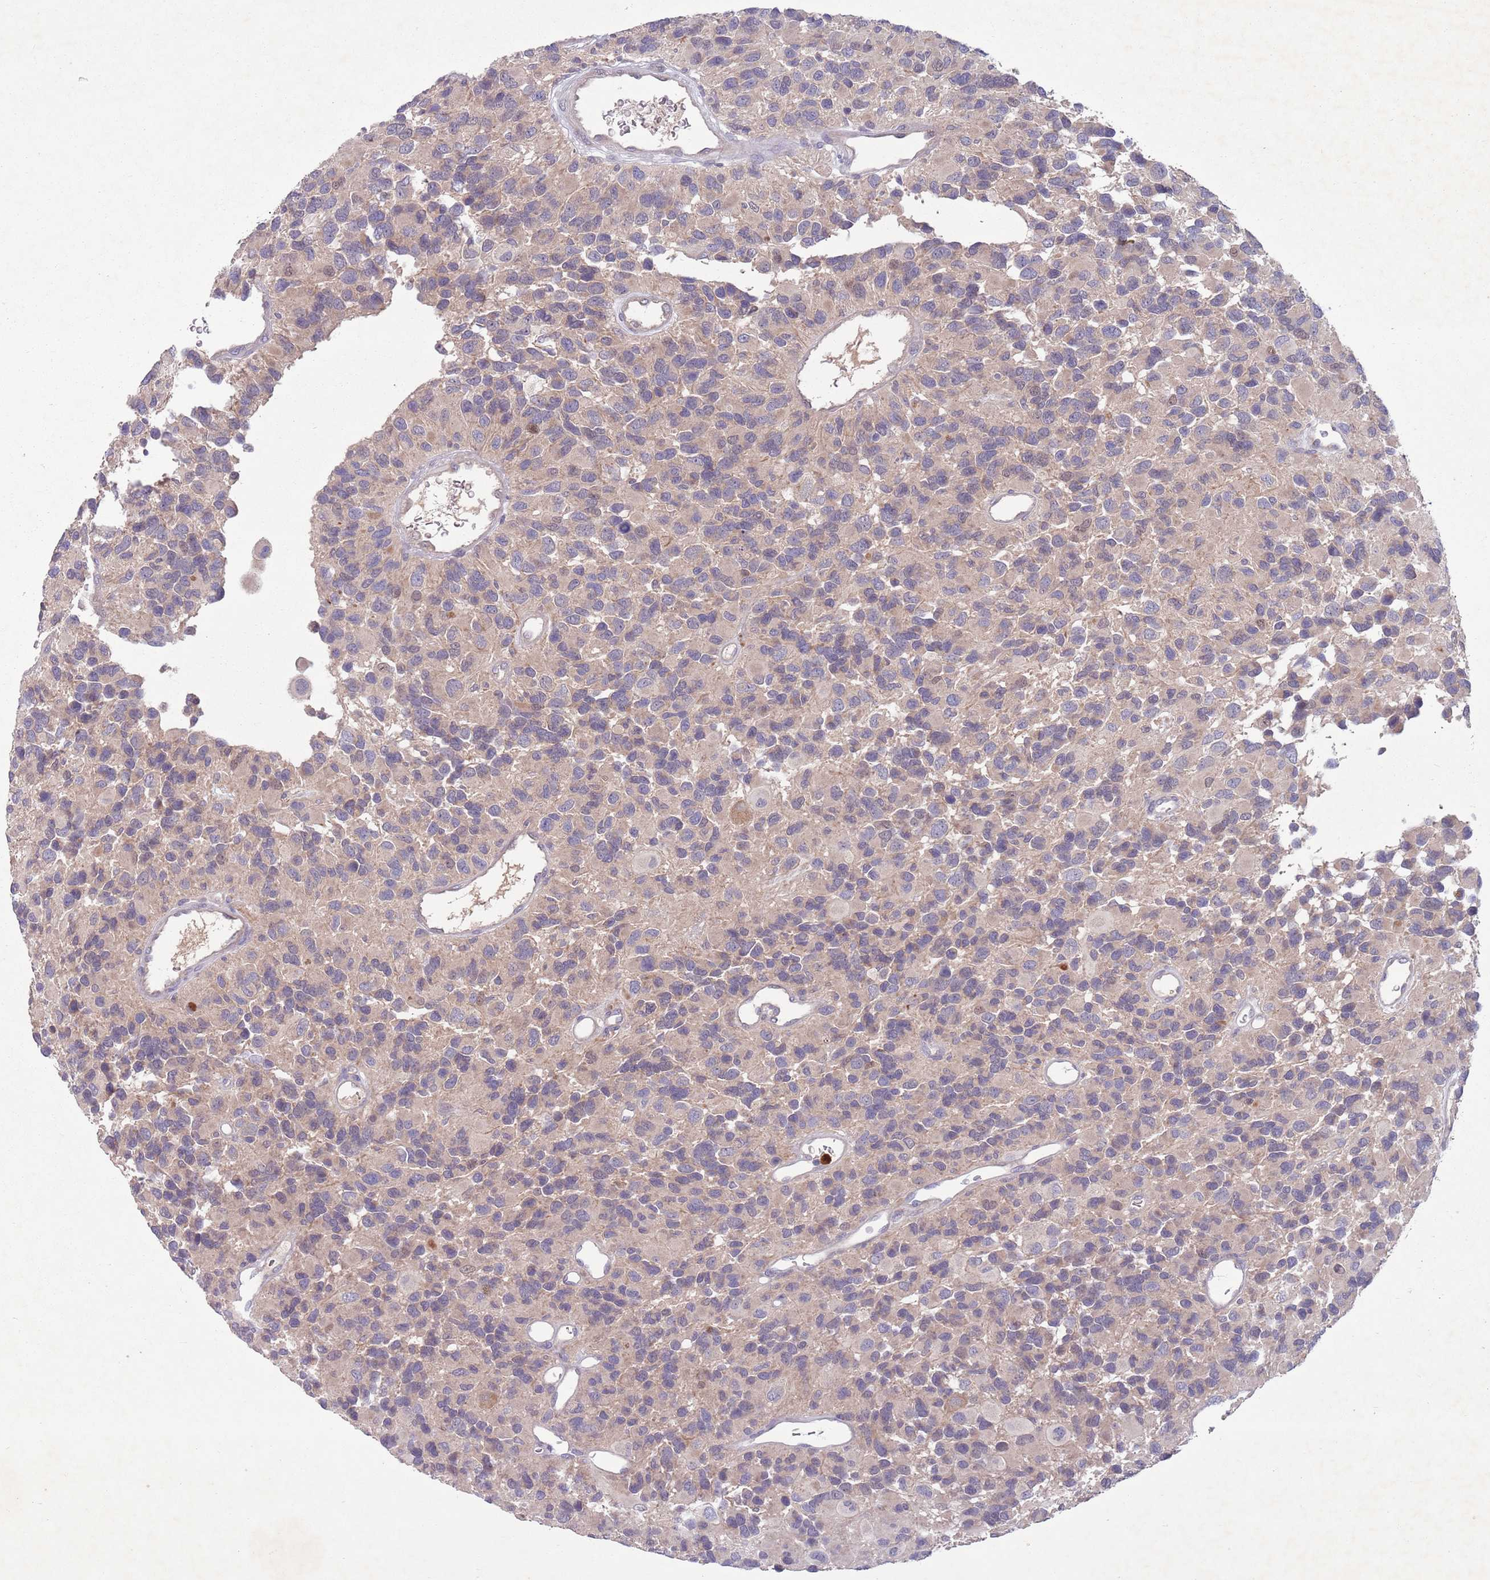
{"staining": {"intensity": "weak", "quantity": "<25%", "location": "cytoplasmic/membranous"}, "tissue": "glioma", "cell_type": "Tumor cells", "image_type": "cancer", "snomed": [{"axis": "morphology", "description": "Glioma, malignant, High grade"}, {"axis": "topography", "description": "Brain"}], "caption": "This micrograph is of malignant glioma (high-grade) stained with immunohistochemistry to label a protein in brown with the nuclei are counter-stained blue. There is no staining in tumor cells.", "gene": "TYW1", "patient": {"sex": "male", "age": 77}}